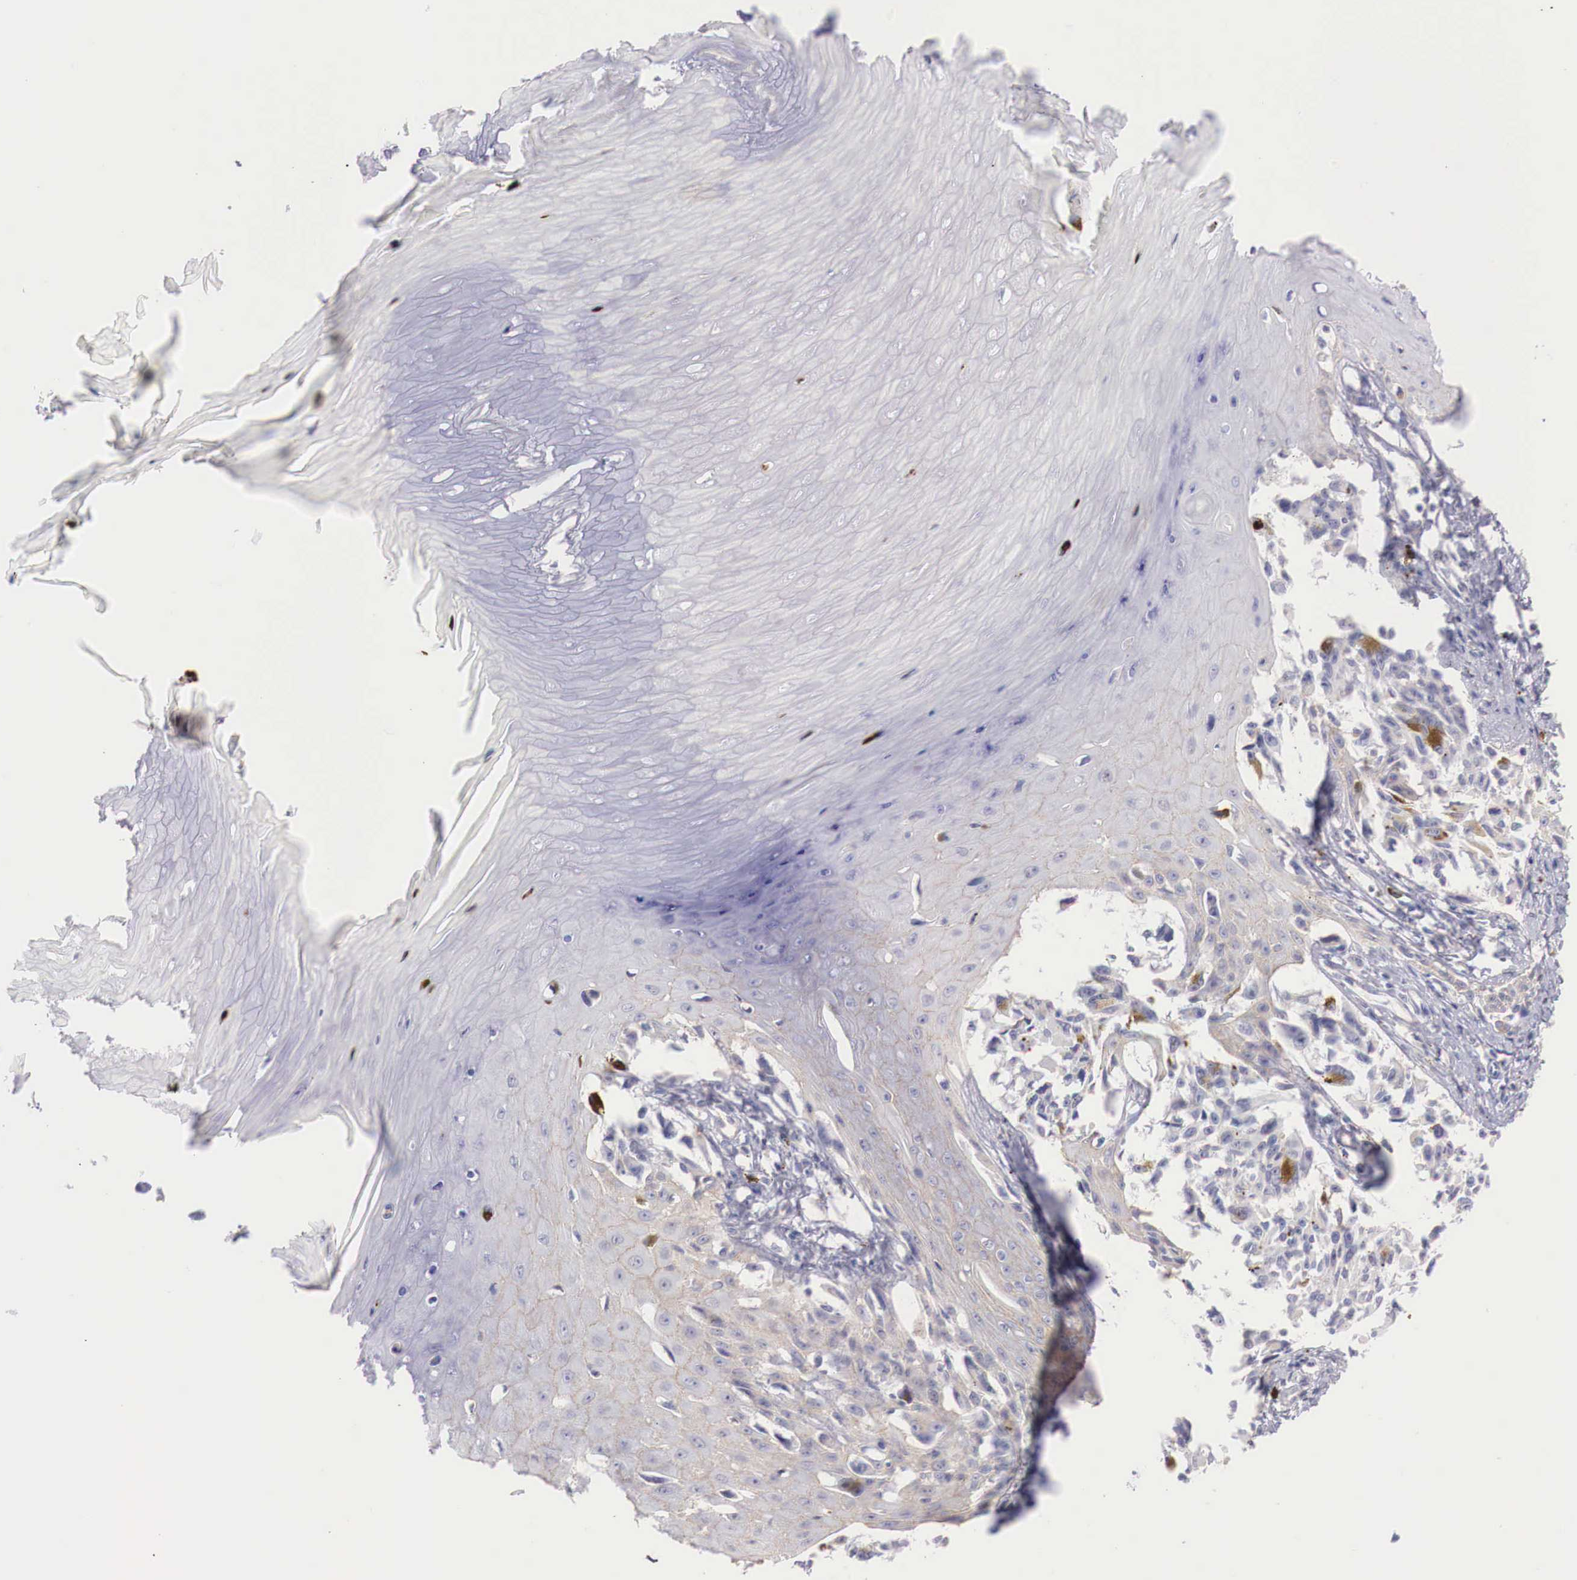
{"staining": {"intensity": "moderate", "quantity": "25%-75%", "location": "cytoplasmic/membranous"}, "tissue": "melanoma", "cell_type": "Tumor cells", "image_type": "cancer", "snomed": [{"axis": "morphology", "description": "Malignant melanoma, NOS"}, {"axis": "topography", "description": "Skin"}], "caption": "The photomicrograph exhibits staining of malignant melanoma, revealing moderate cytoplasmic/membranous protein positivity (brown color) within tumor cells.", "gene": "TRIM13", "patient": {"sex": "female", "age": 82}}